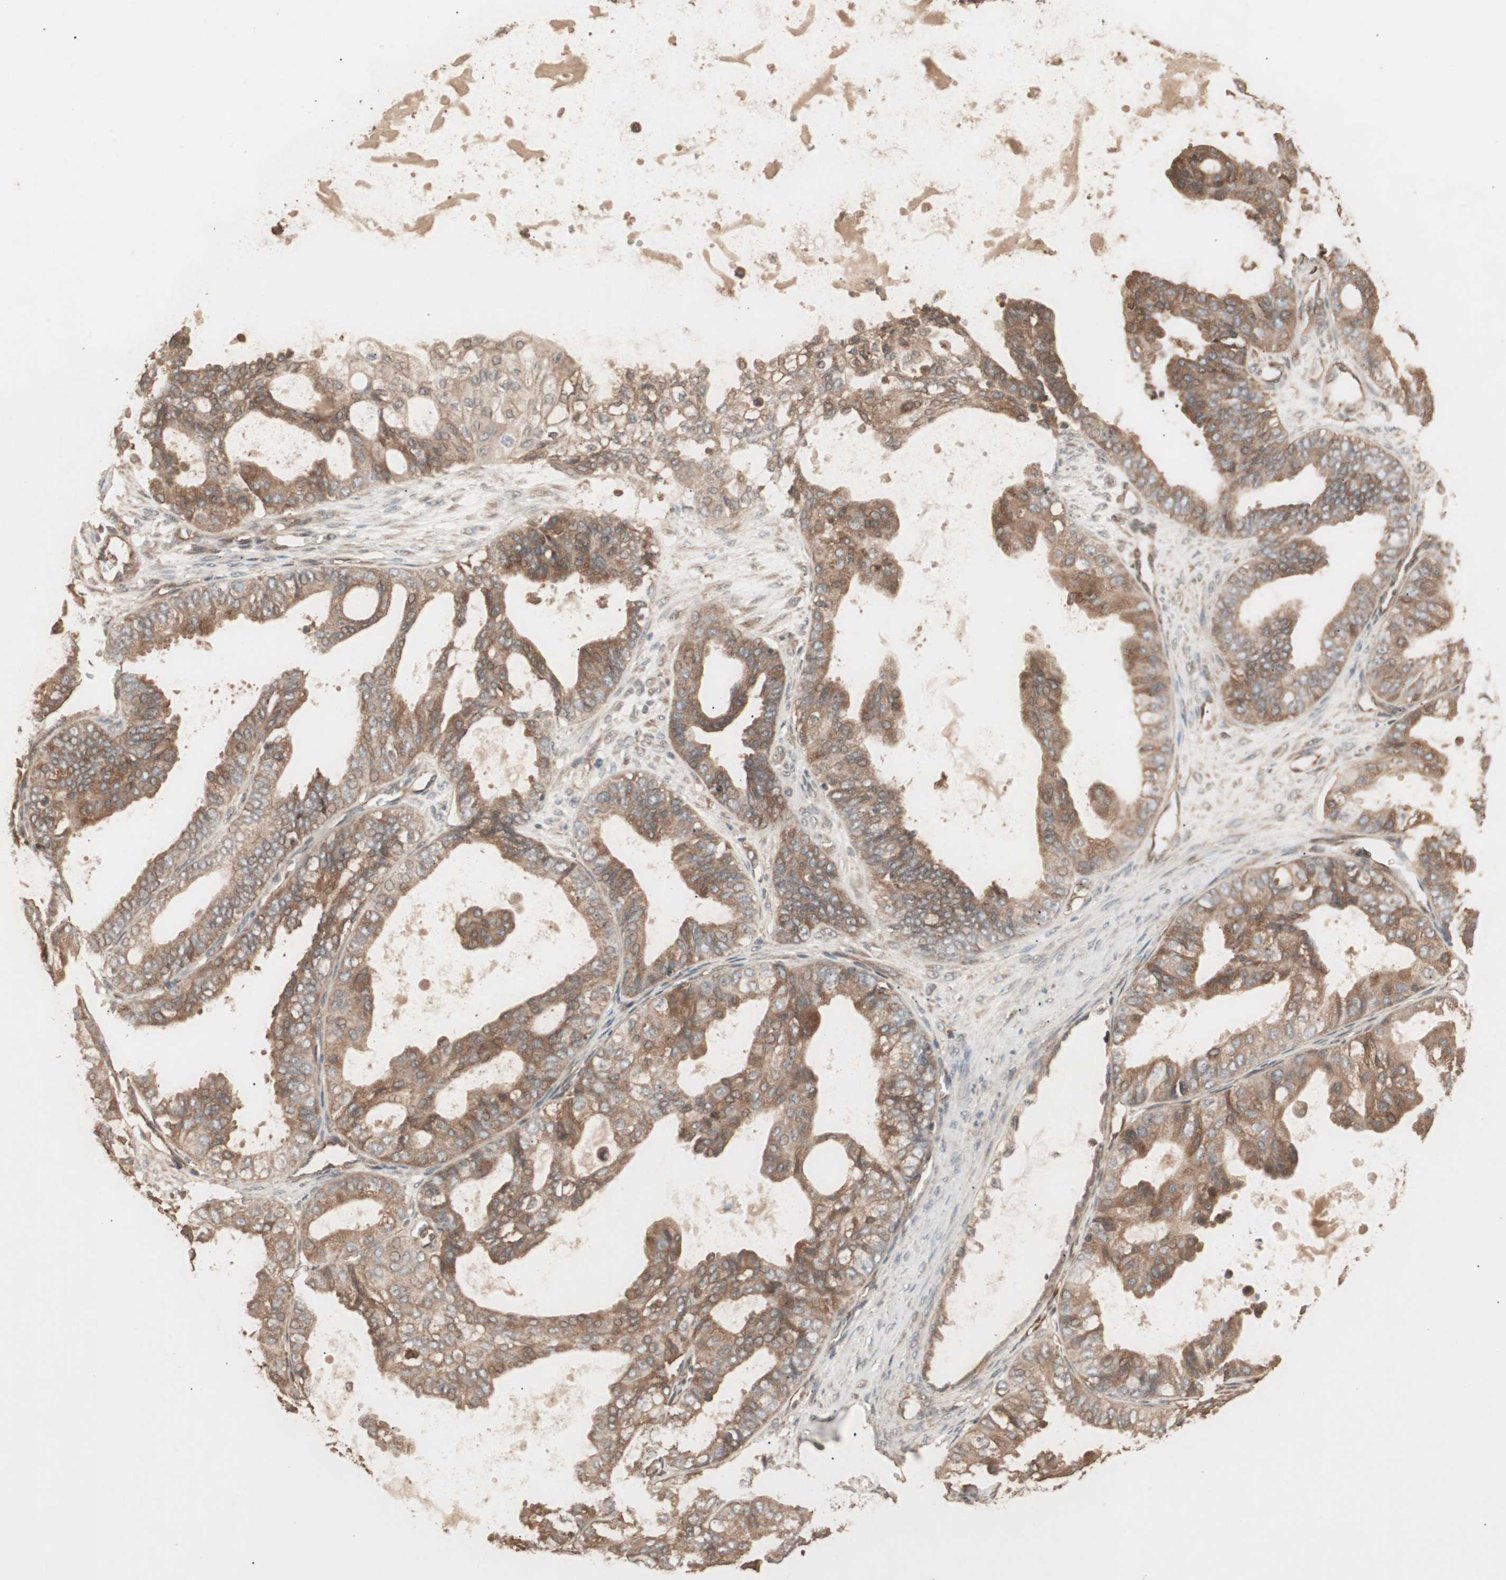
{"staining": {"intensity": "moderate", "quantity": ">75%", "location": "cytoplasmic/membranous"}, "tissue": "ovarian cancer", "cell_type": "Tumor cells", "image_type": "cancer", "snomed": [{"axis": "morphology", "description": "Carcinoma, NOS"}, {"axis": "morphology", "description": "Carcinoma, endometroid"}, {"axis": "topography", "description": "Ovary"}], "caption": "DAB immunohistochemical staining of human ovarian cancer (carcinoma) reveals moderate cytoplasmic/membranous protein expression in about >75% of tumor cells.", "gene": "CCN4", "patient": {"sex": "female", "age": 50}}